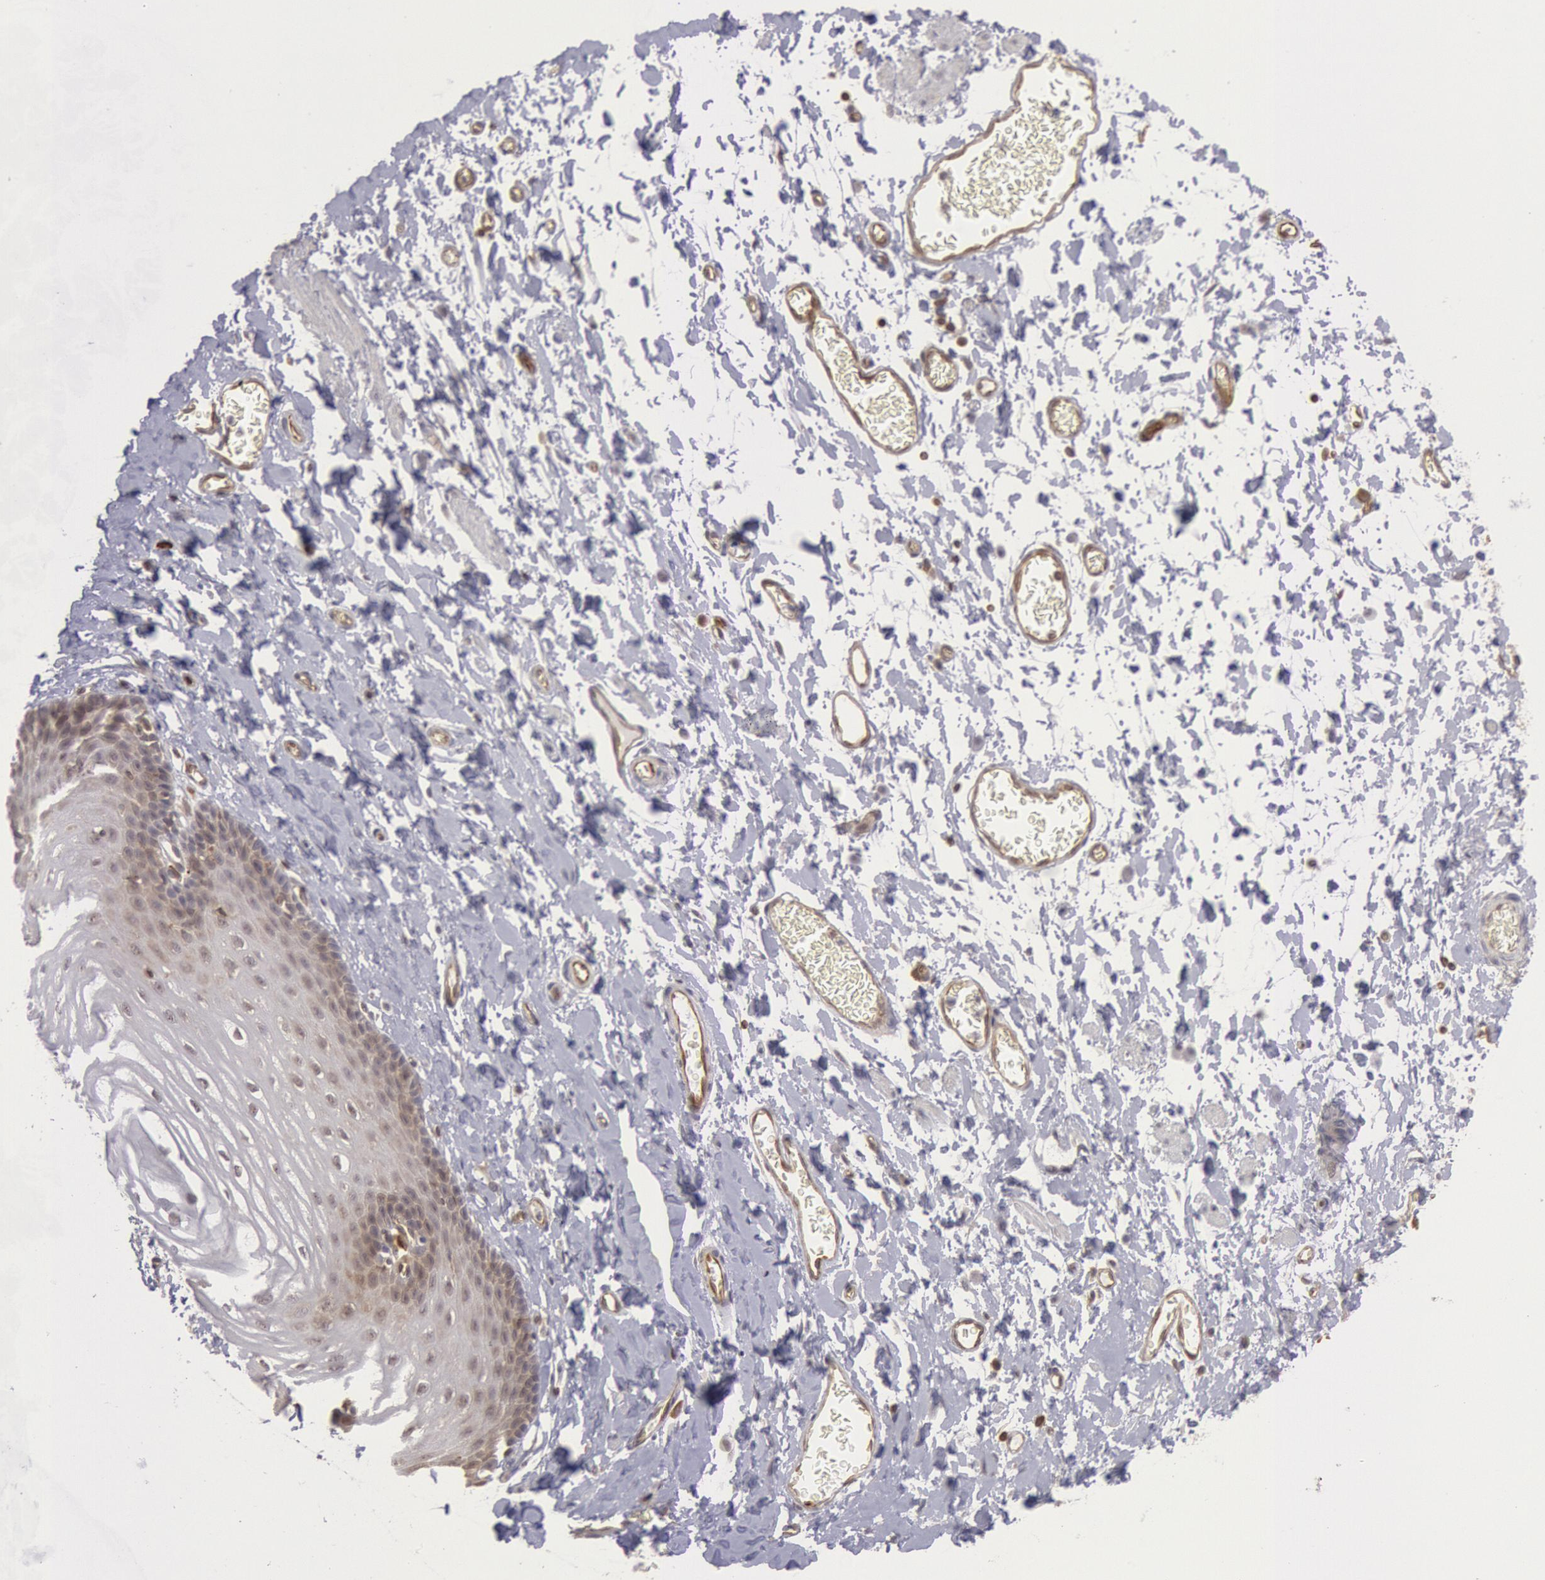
{"staining": {"intensity": "weak", "quantity": "<25%", "location": "cytoplasmic/membranous"}, "tissue": "esophagus", "cell_type": "Squamous epithelial cells", "image_type": "normal", "snomed": [{"axis": "morphology", "description": "Normal tissue, NOS"}, {"axis": "topography", "description": "Esophagus"}], "caption": "Image shows no significant protein expression in squamous epithelial cells of unremarkable esophagus. The staining is performed using DAB brown chromogen with nuclei counter-stained in using hematoxylin.", "gene": "ENSG00000250264", "patient": {"sex": "male", "age": 70}}